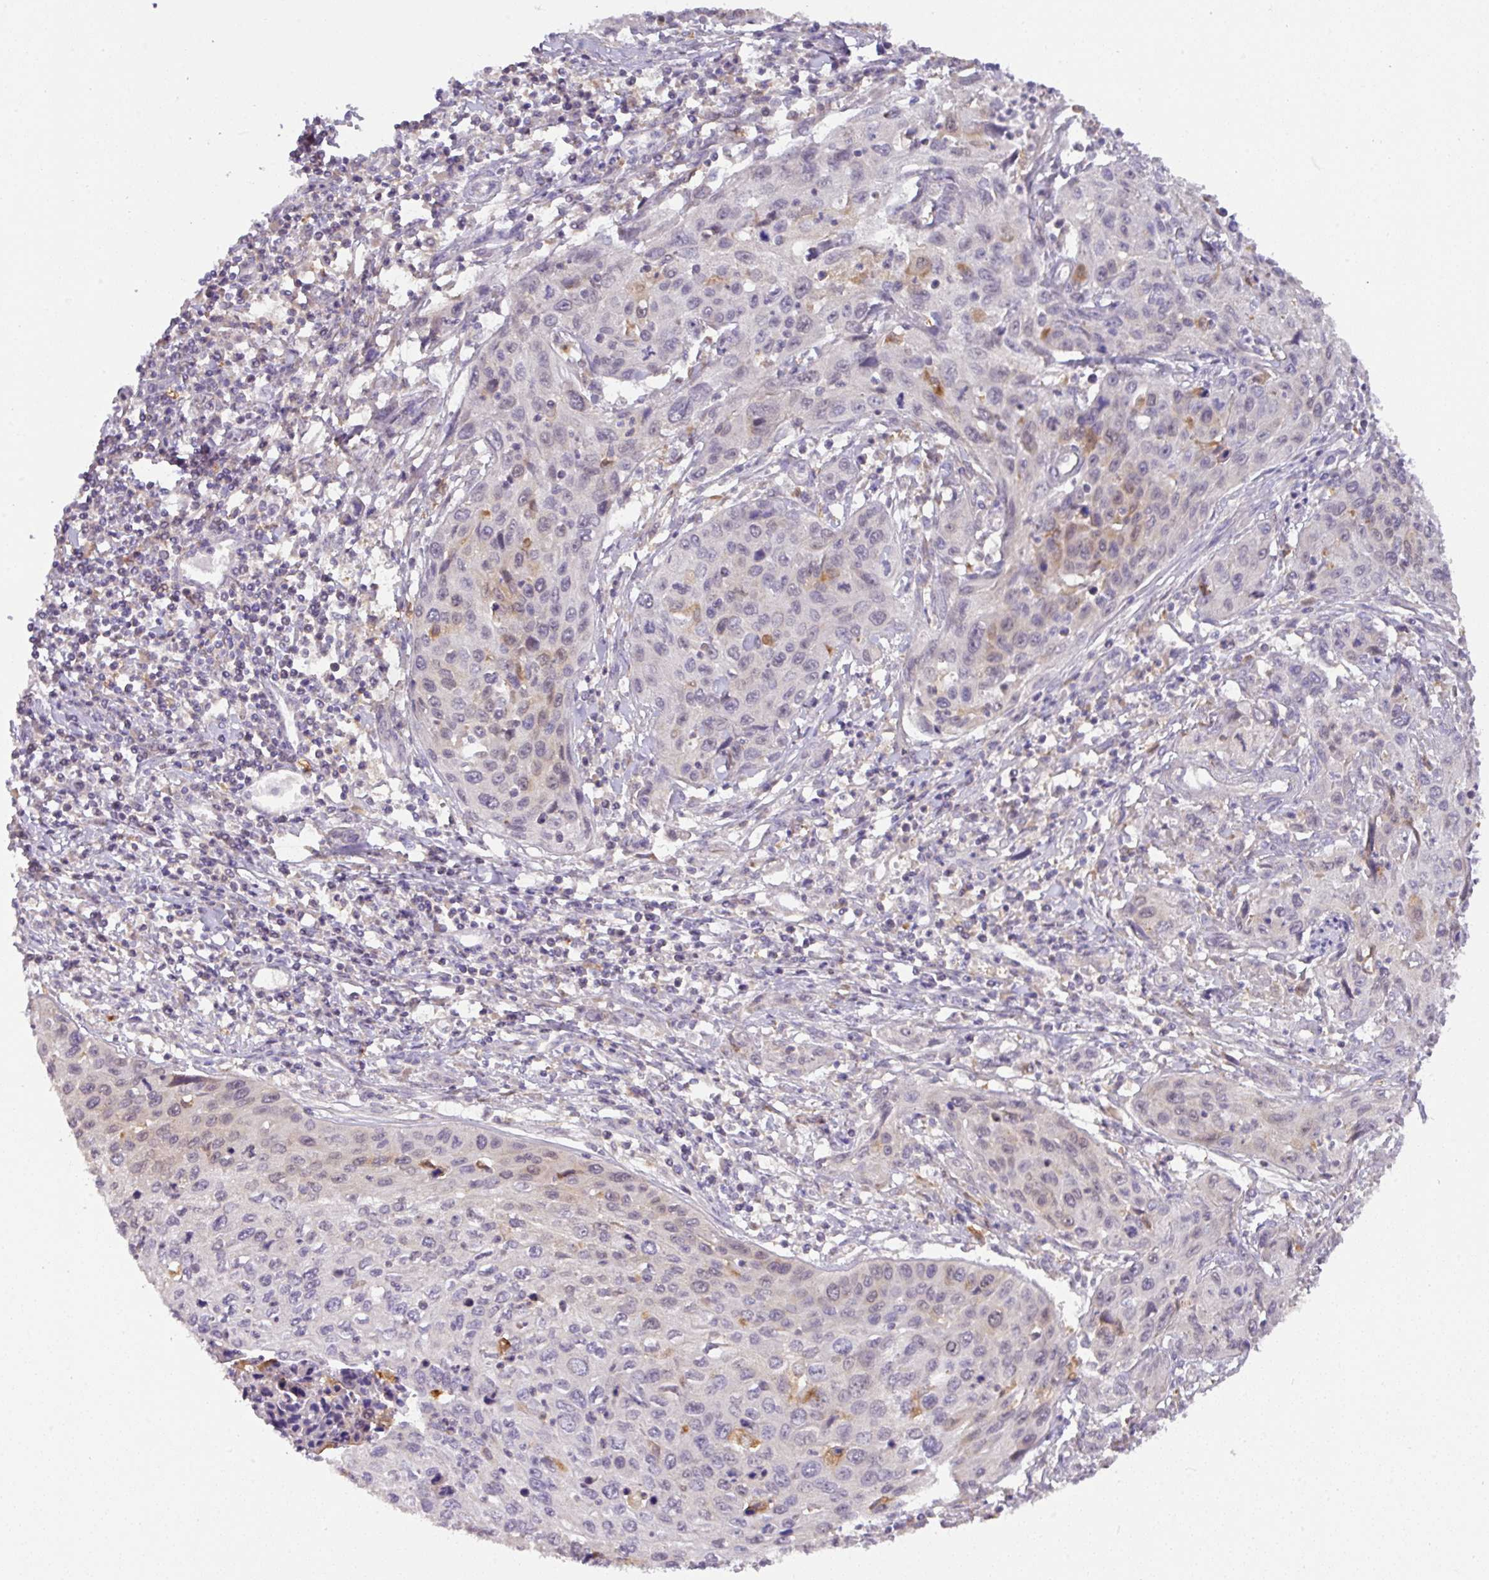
{"staining": {"intensity": "negative", "quantity": "none", "location": "none"}, "tissue": "cervical cancer", "cell_type": "Tumor cells", "image_type": "cancer", "snomed": [{"axis": "morphology", "description": "Squamous cell carcinoma, NOS"}, {"axis": "topography", "description": "Cervix"}], "caption": "This histopathology image is of cervical cancer stained with IHC to label a protein in brown with the nuclei are counter-stained blue. There is no expression in tumor cells. (DAB IHC, high magnification).", "gene": "GCNT7", "patient": {"sex": "female", "age": 32}}